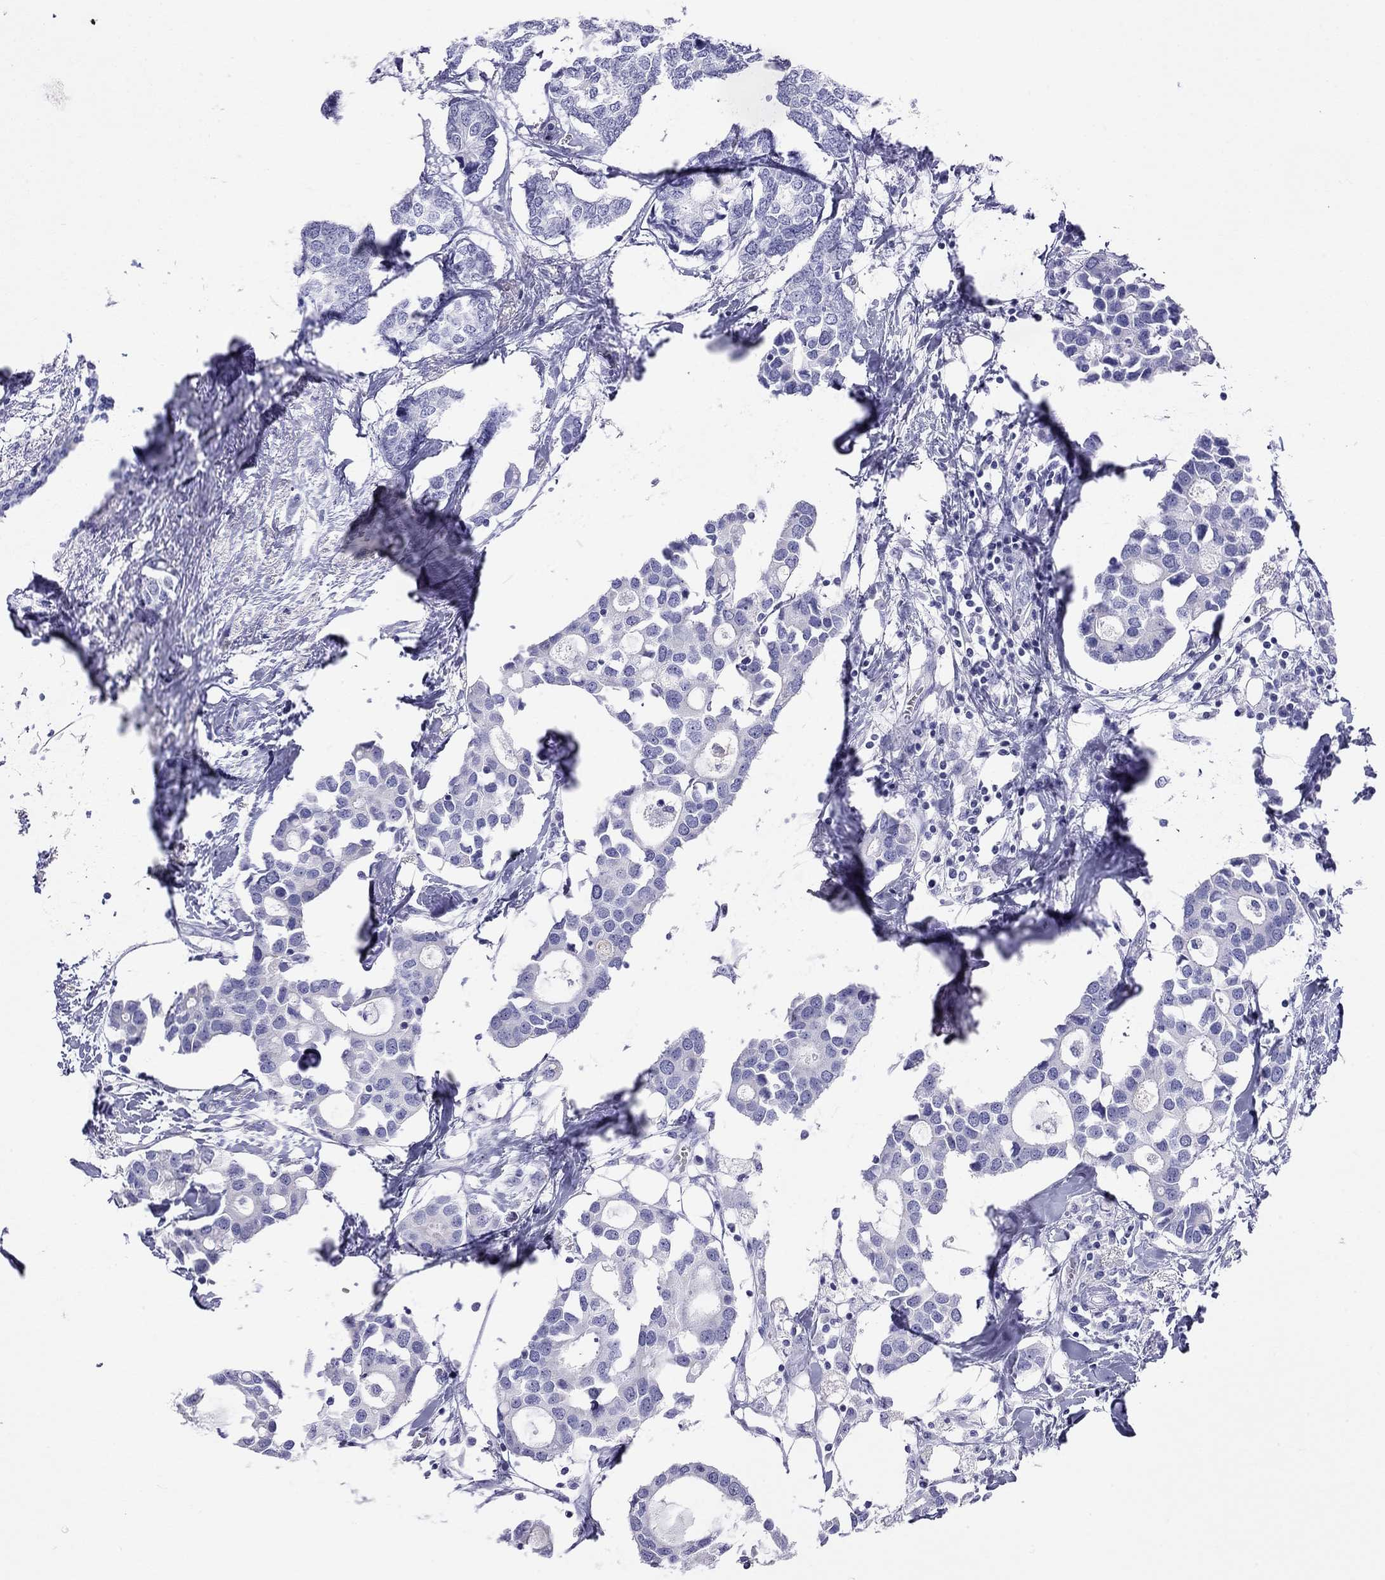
{"staining": {"intensity": "negative", "quantity": "none", "location": "none"}, "tissue": "breast cancer", "cell_type": "Tumor cells", "image_type": "cancer", "snomed": [{"axis": "morphology", "description": "Duct carcinoma"}, {"axis": "topography", "description": "Breast"}], "caption": "Tumor cells are negative for brown protein staining in infiltrating ductal carcinoma (breast).", "gene": "DPY19L2", "patient": {"sex": "female", "age": 83}}